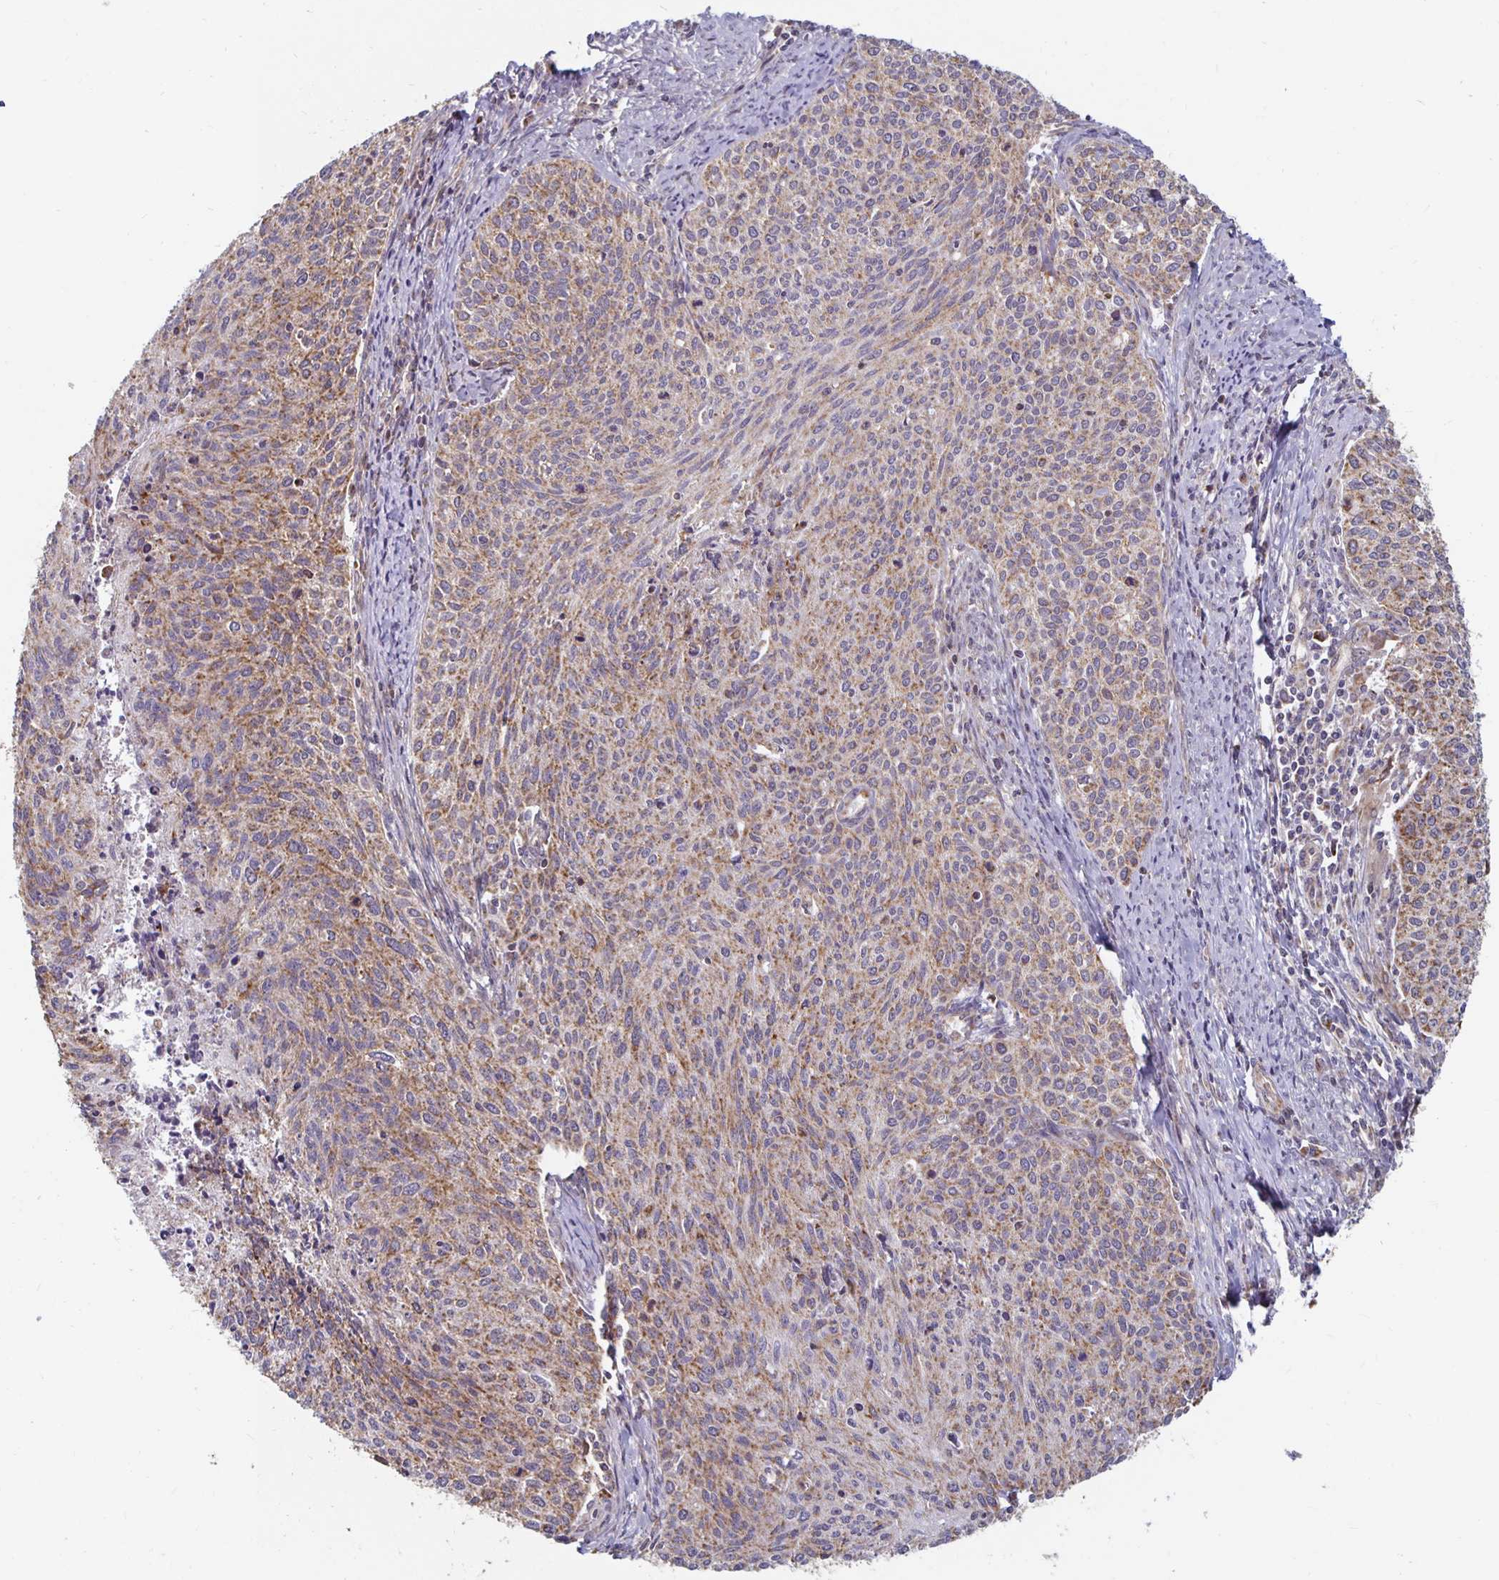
{"staining": {"intensity": "moderate", "quantity": ">75%", "location": "cytoplasmic/membranous"}, "tissue": "cervical cancer", "cell_type": "Tumor cells", "image_type": "cancer", "snomed": [{"axis": "morphology", "description": "Squamous cell carcinoma, NOS"}, {"axis": "topography", "description": "Cervix"}], "caption": "Tumor cells exhibit medium levels of moderate cytoplasmic/membranous staining in about >75% of cells in human squamous cell carcinoma (cervical).", "gene": "MRPL28", "patient": {"sex": "female", "age": 38}}